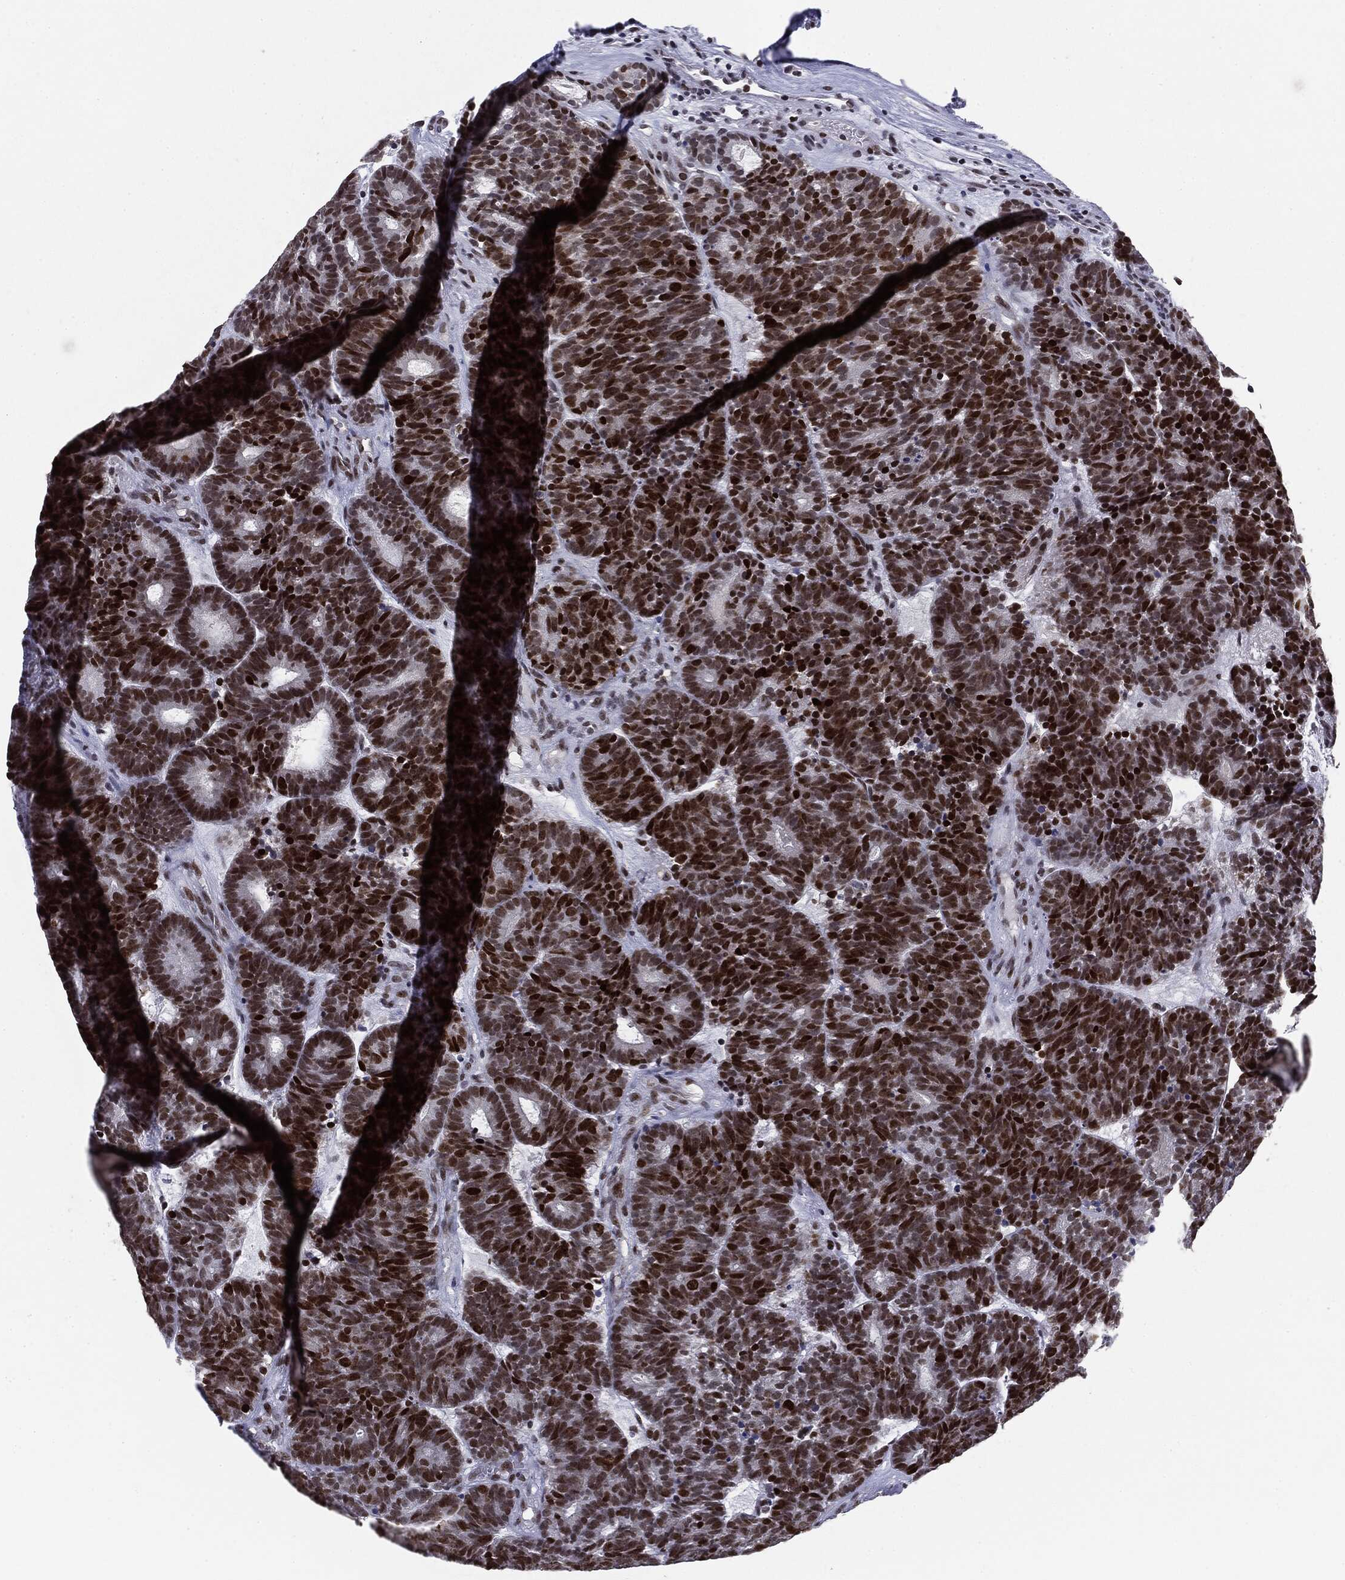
{"staining": {"intensity": "strong", "quantity": ">75%", "location": "nuclear"}, "tissue": "head and neck cancer", "cell_type": "Tumor cells", "image_type": "cancer", "snomed": [{"axis": "morphology", "description": "Adenocarcinoma, NOS"}, {"axis": "topography", "description": "Head-Neck"}], "caption": "There is high levels of strong nuclear expression in tumor cells of adenocarcinoma (head and neck), as demonstrated by immunohistochemical staining (brown color).", "gene": "MDC1", "patient": {"sex": "female", "age": 81}}